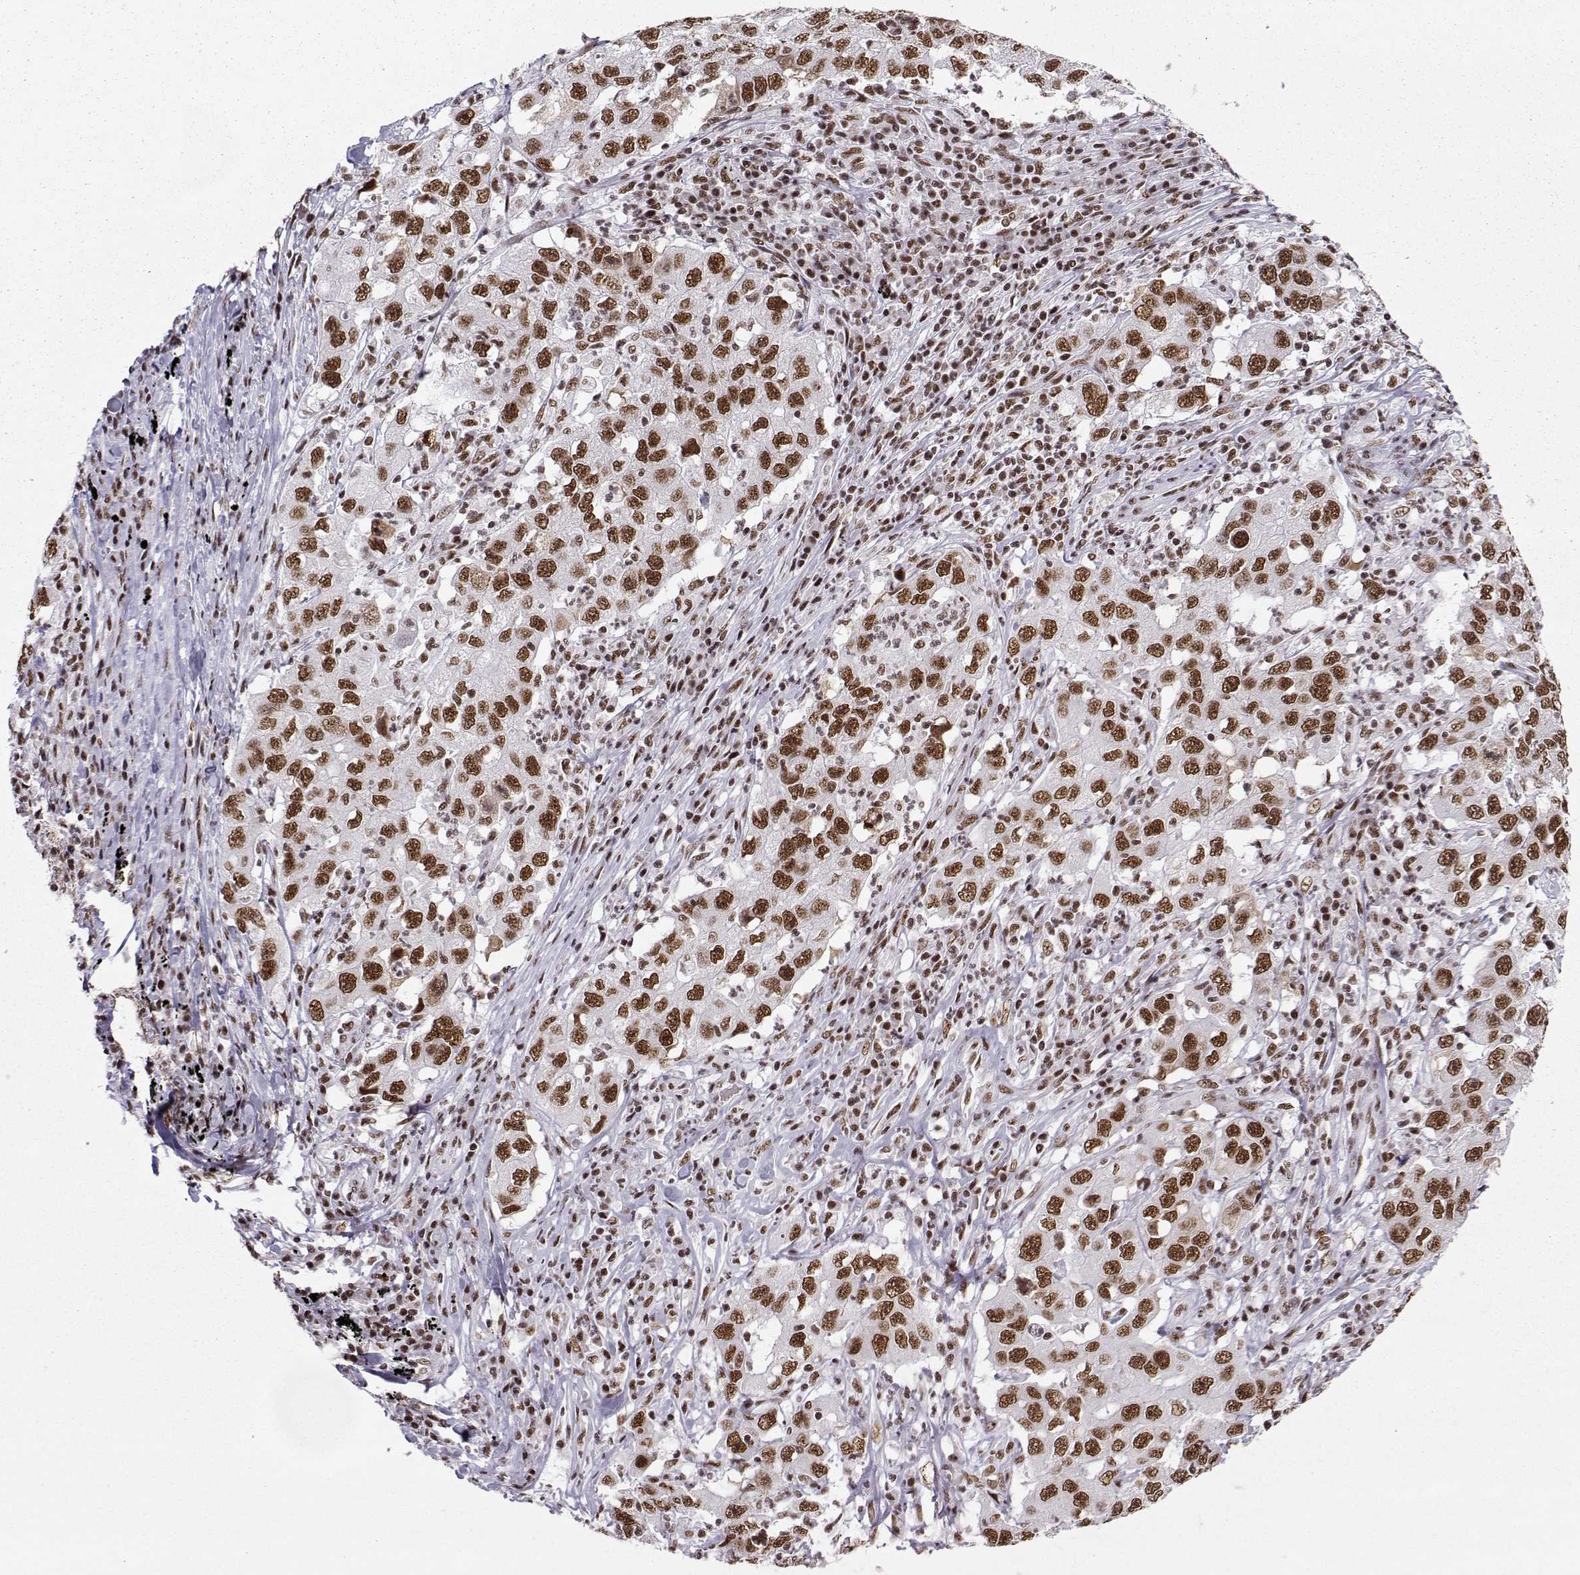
{"staining": {"intensity": "moderate", "quantity": ">75%", "location": "nuclear"}, "tissue": "lung cancer", "cell_type": "Tumor cells", "image_type": "cancer", "snomed": [{"axis": "morphology", "description": "Adenocarcinoma, NOS"}, {"axis": "topography", "description": "Lung"}], "caption": "Approximately >75% of tumor cells in human lung cancer reveal moderate nuclear protein positivity as visualized by brown immunohistochemical staining.", "gene": "SNRPB2", "patient": {"sex": "male", "age": 73}}